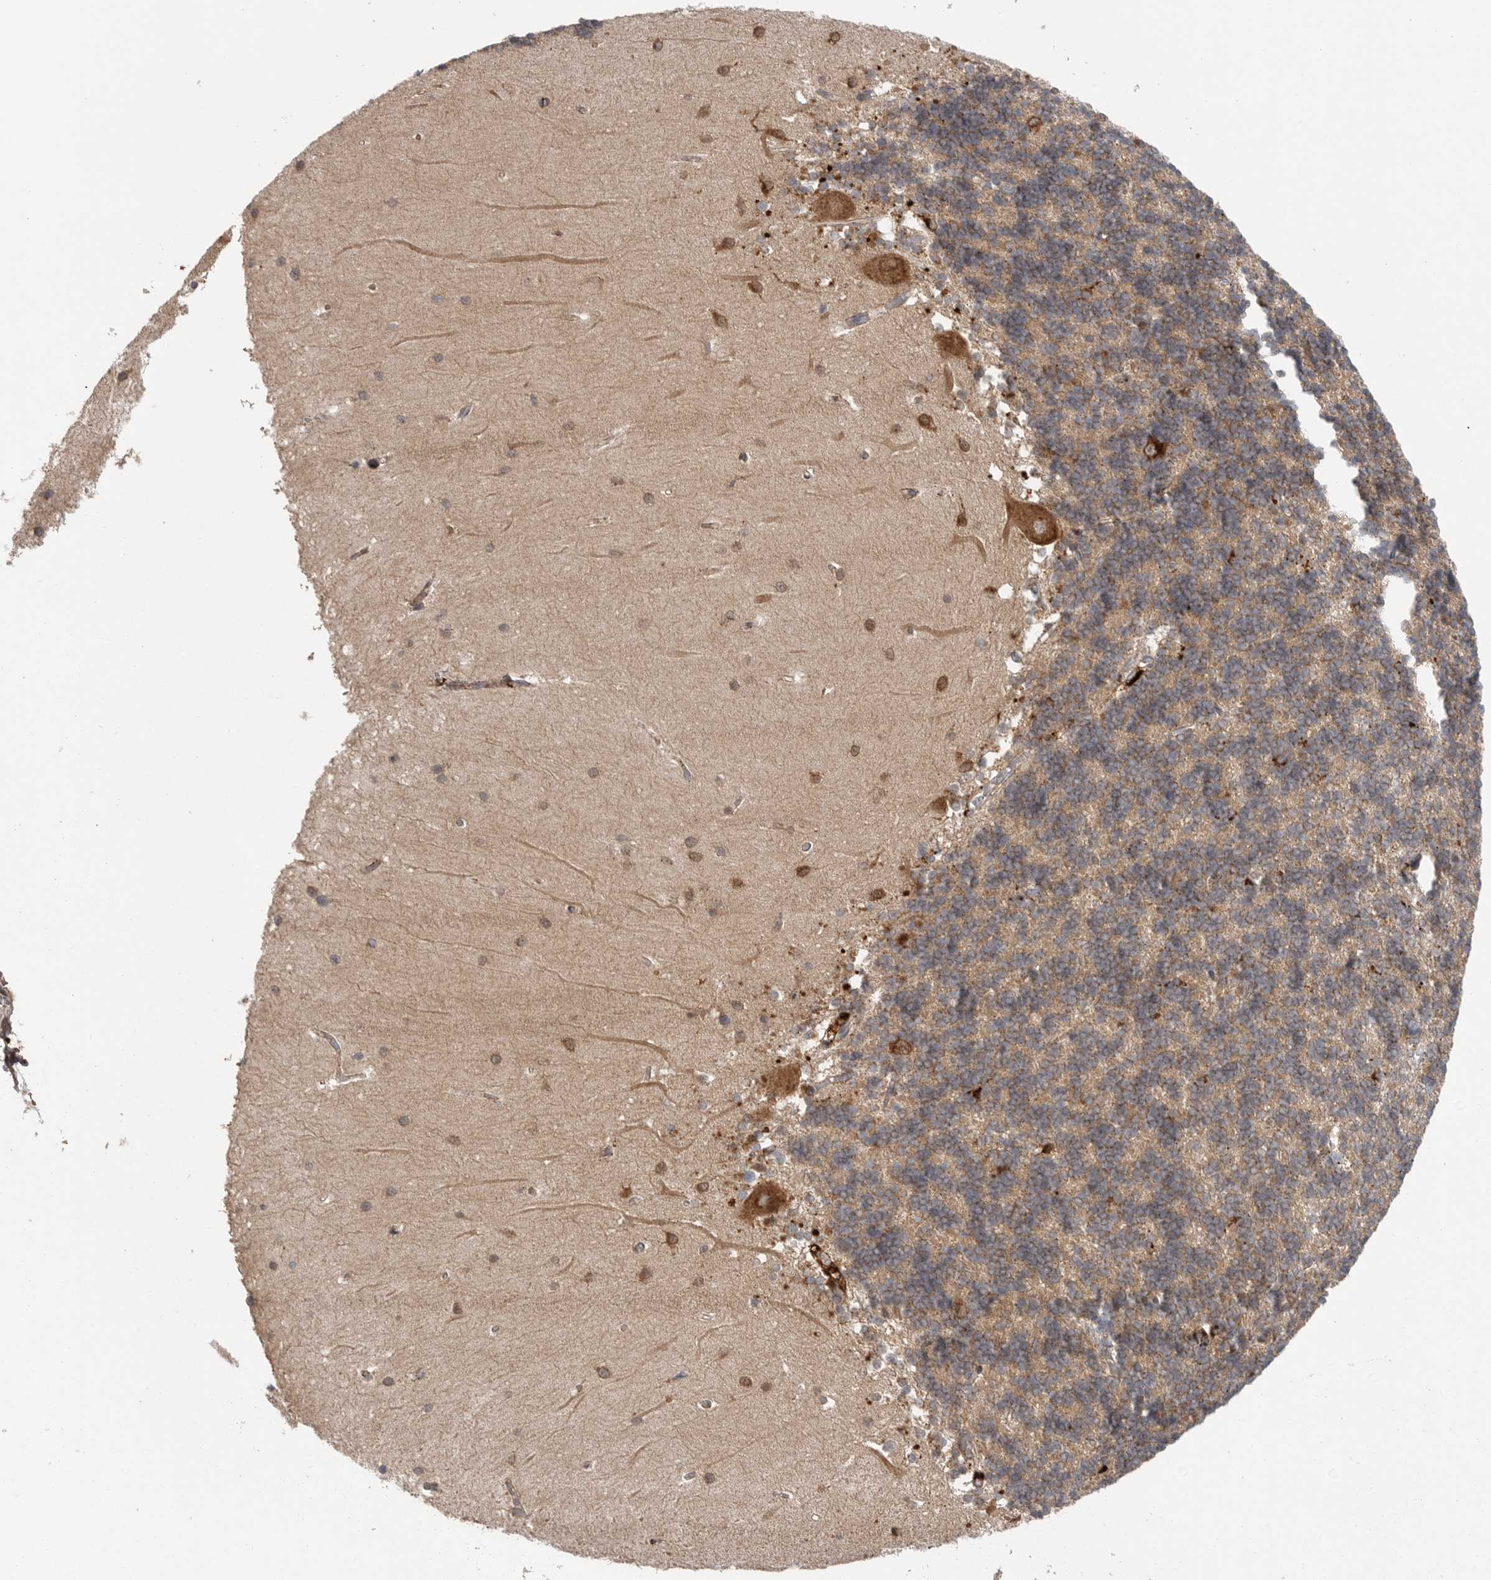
{"staining": {"intensity": "moderate", "quantity": ">75%", "location": "cytoplasmic/membranous"}, "tissue": "cerebellum", "cell_type": "Cells in granular layer", "image_type": "normal", "snomed": [{"axis": "morphology", "description": "Normal tissue, NOS"}, {"axis": "topography", "description": "Cerebellum"}], "caption": "Brown immunohistochemical staining in unremarkable human cerebellum demonstrates moderate cytoplasmic/membranous expression in approximately >75% of cells in granular layer.", "gene": "GALNS", "patient": {"sex": "male", "age": 37}}